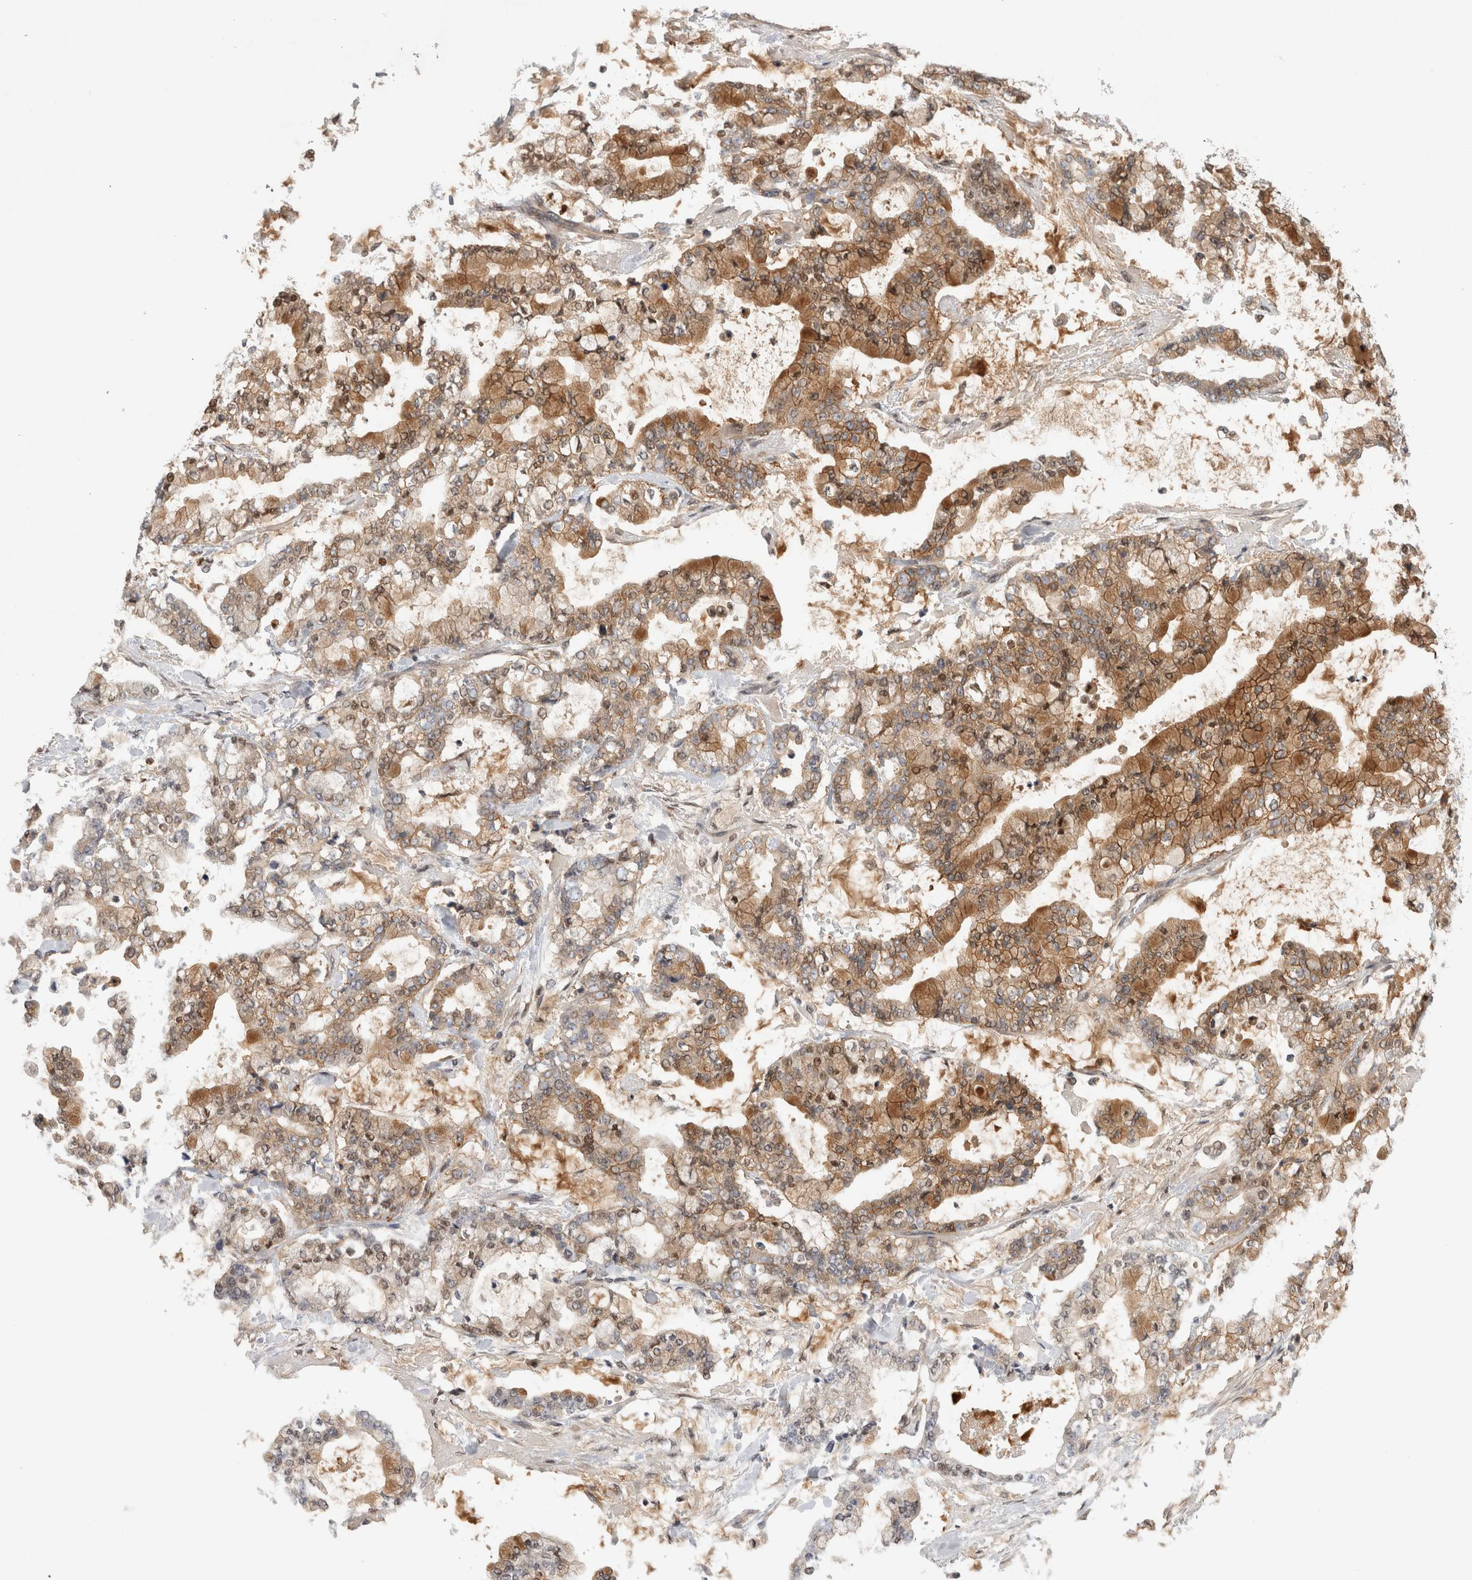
{"staining": {"intensity": "moderate", "quantity": ">75%", "location": "cytoplasmic/membranous,nuclear"}, "tissue": "stomach cancer", "cell_type": "Tumor cells", "image_type": "cancer", "snomed": [{"axis": "morphology", "description": "Normal tissue, NOS"}, {"axis": "morphology", "description": "Adenocarcinoma, NOS"}, {"axis": "topography", "description": "Stomach, upper"}, {"axis": "topography", "description": "Stomach"}], "caption": "Moderate cytoplasmic/membranous and nuclear protein staining is seen in approximately >75% of tumor cells in stomach adenocarcinoma.", "gene": "PIGP", "patient": {"sex": "male", "age": 76}}